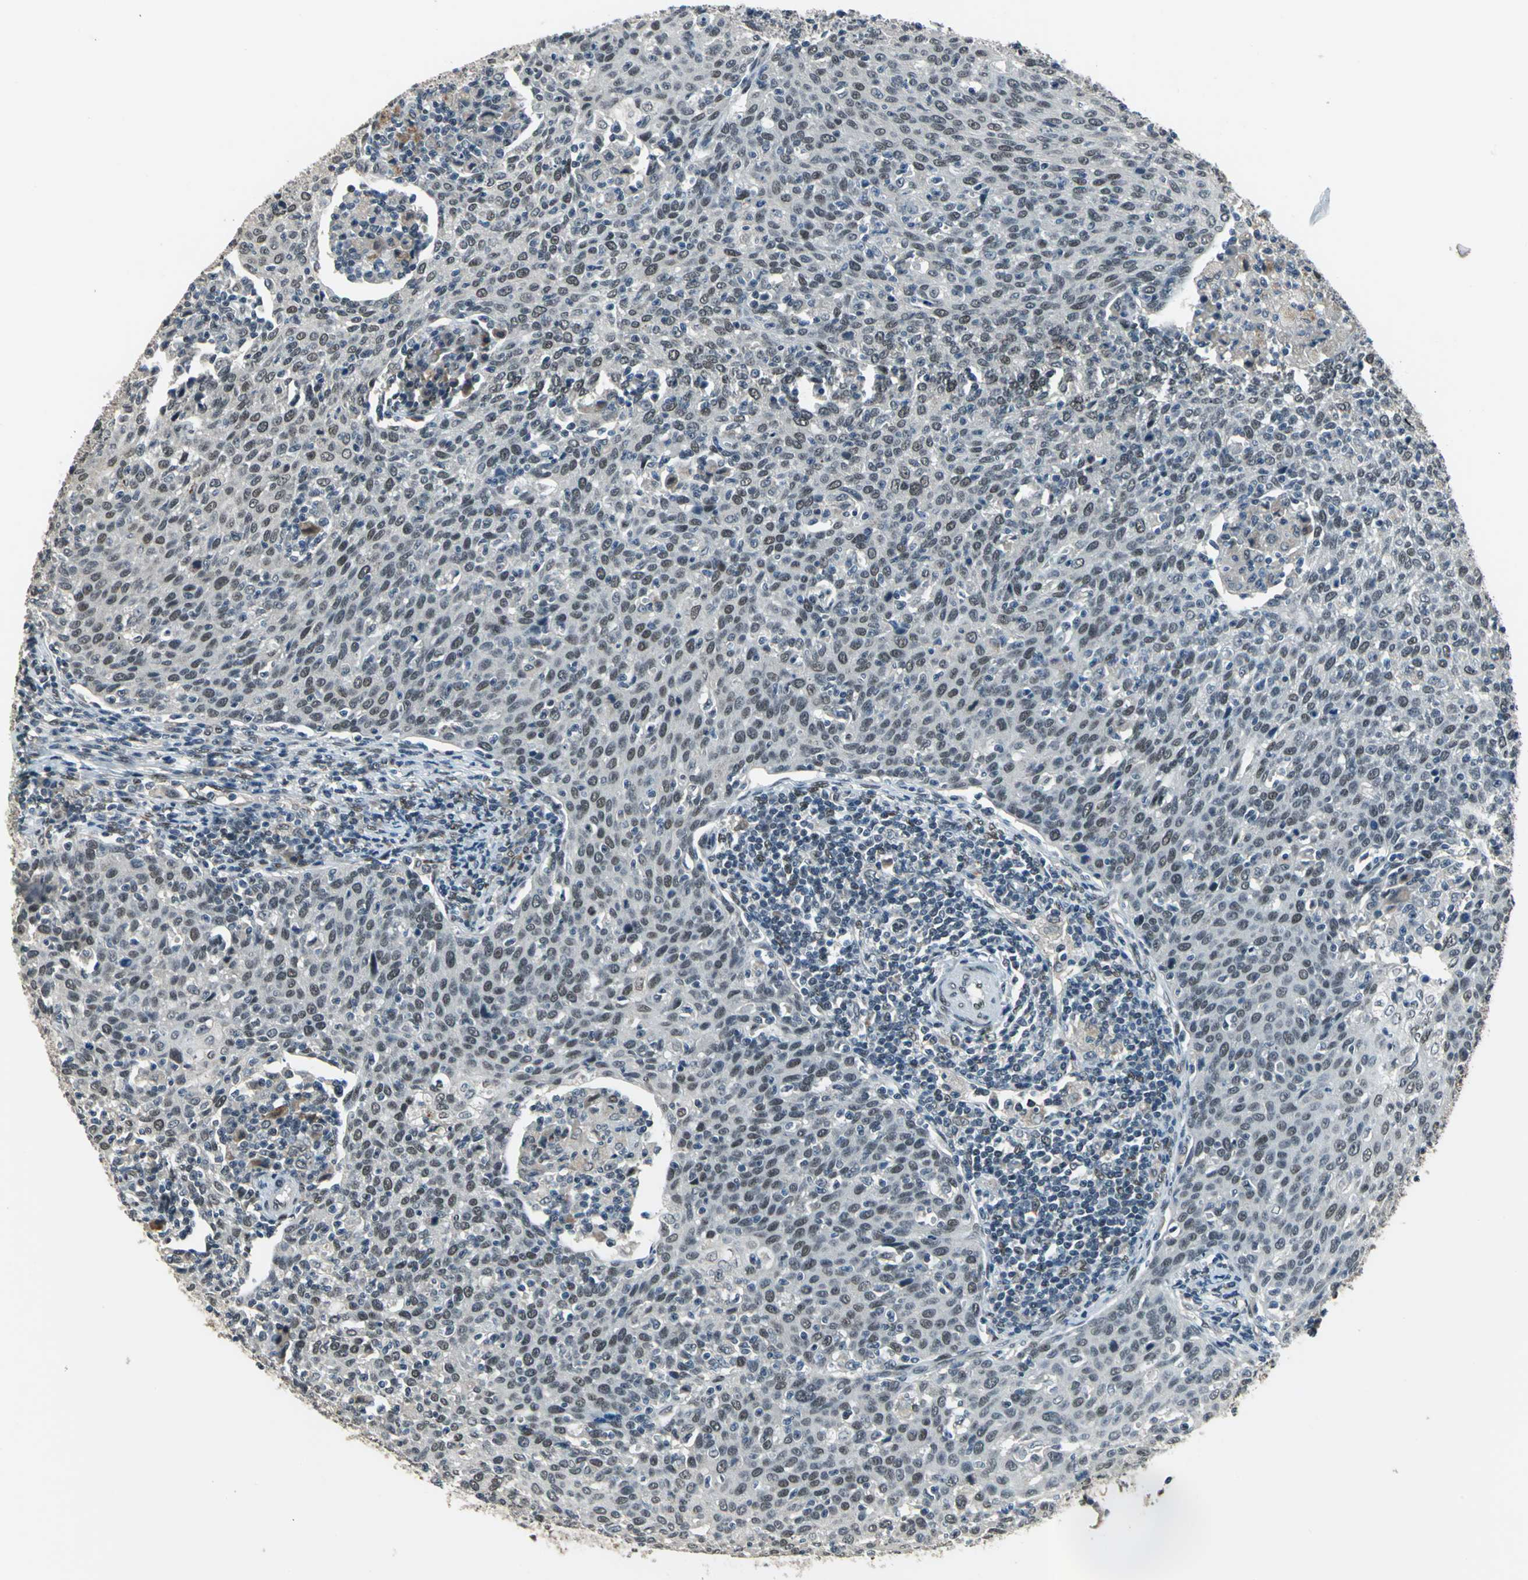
{"staining": {"intensity": "weak", "quantity": "<25%", "location": "nuclear"}, "tissue": "cervical cancer", "cell_type": "Tumor cells", "image_type": "cancer", "snomed": [{"axis": "morphology", "description": "Squamous cell carcinoma, NOS"}, {"axis": "topography", "description": "Cervix"}], "caption": "Tumor cells show no significant protein expression in cervical cancer.", "gene": "ELF2", "patient": {"sex": "female", "age": 38}}